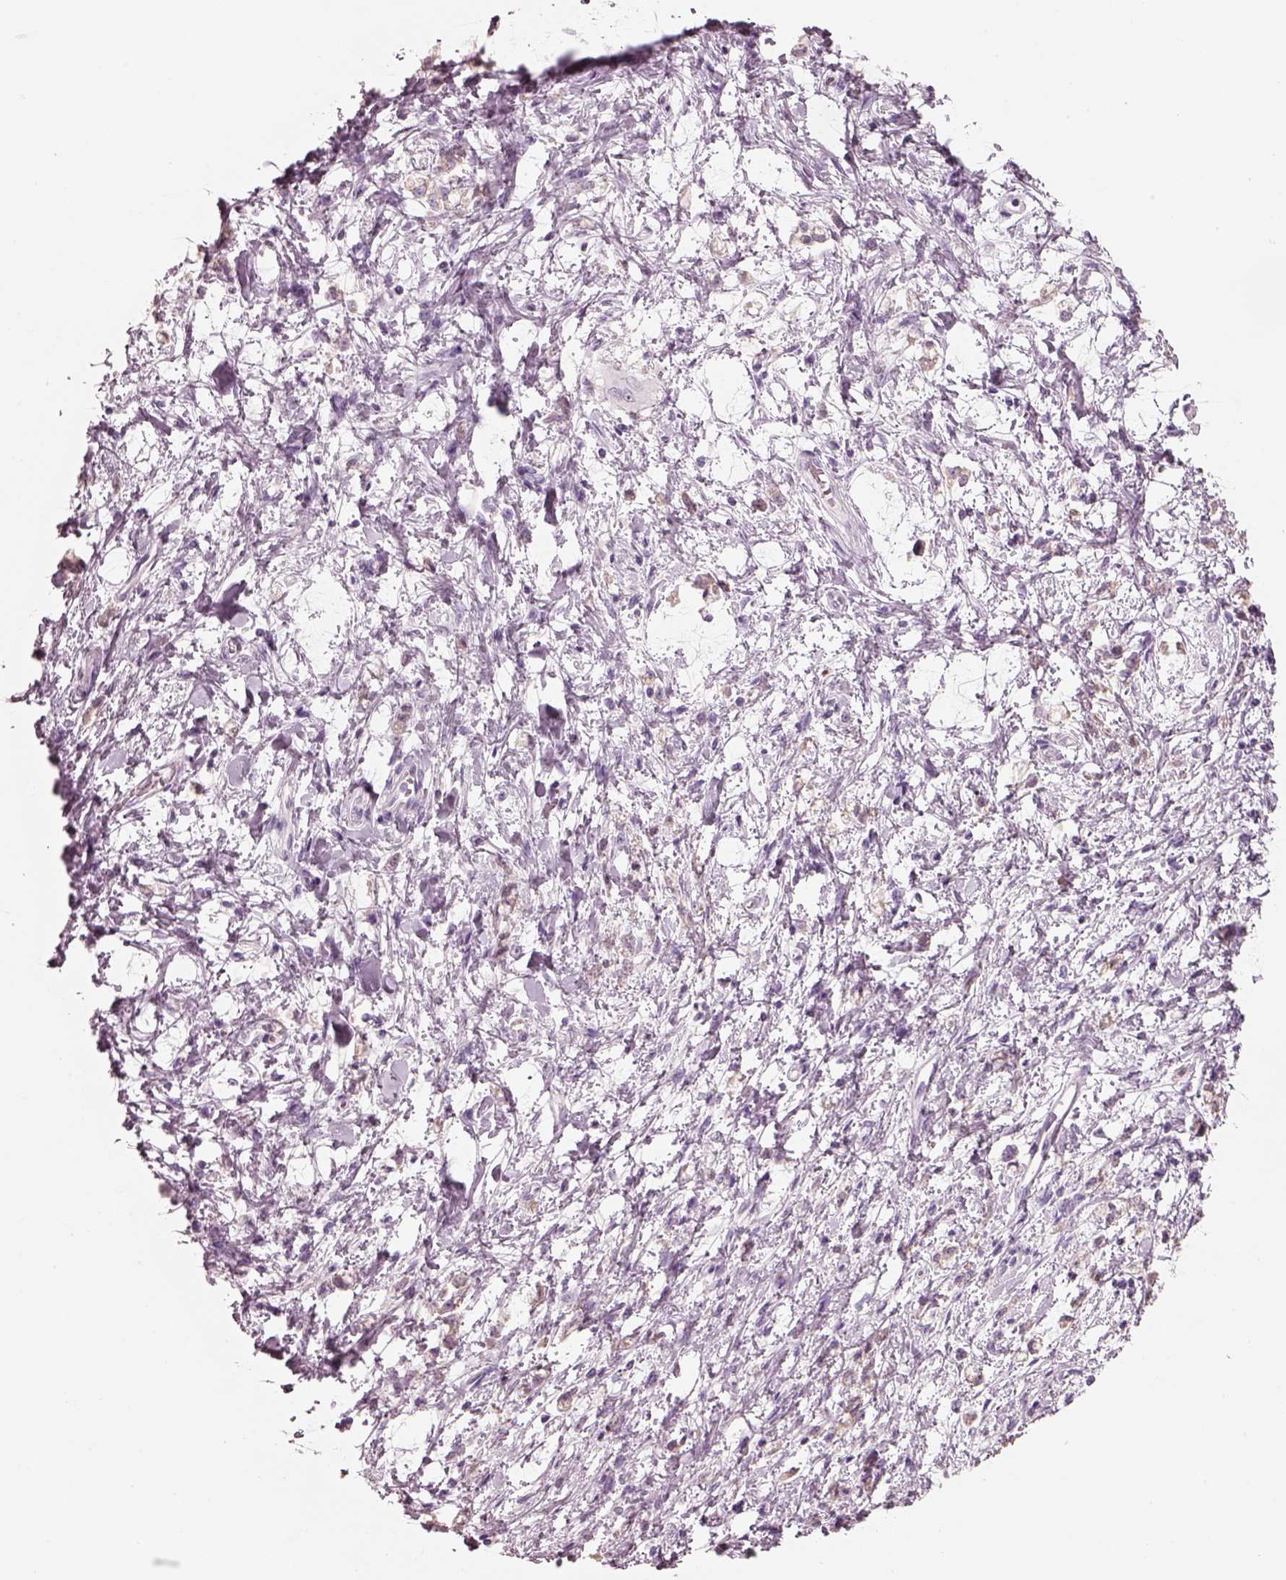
{"staining": {"intensity": "negative", "quantity": "none", "location": "none"}, "tissue": "stomach cancer", "cell_type": "Tumor cells", "image_type": "cancer", "snomed": [{"axis": "morphology", "description": "Adenocarcinoma, NOS"}, {"axis": "topography", "description": "Stomach"}], "caption": "DAB immunohistochemical staining of stomach cancer reveals no significant positivity in tumor cells.", "gene": "SLC27A2", "patient": {"sex": "female", "age": 60}}